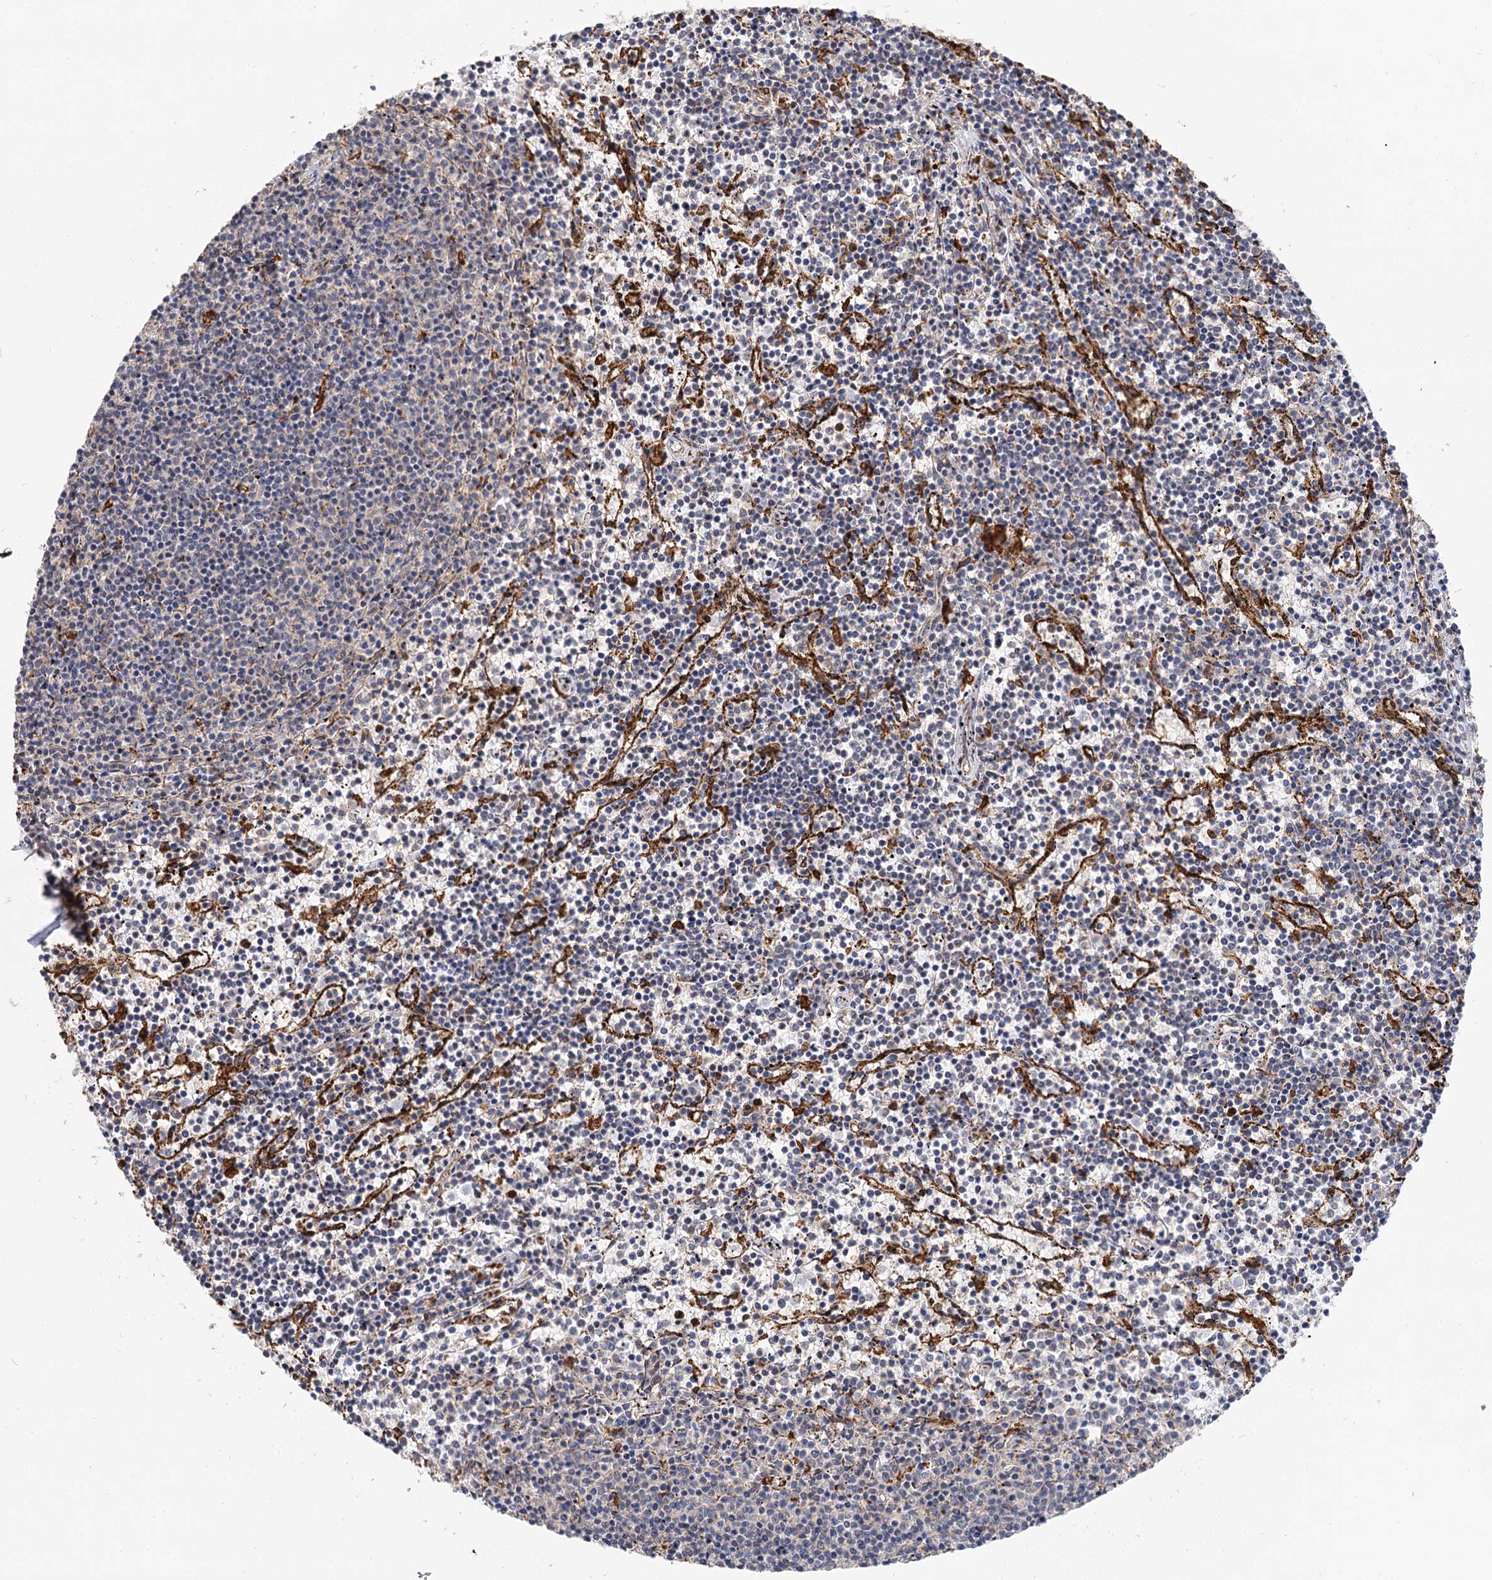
{"staining": {"intensity": "negative", "quantity": "none", "location": "none"}, "tissue": "lymphoma", "cell_type": "Tumor cells", "image_type": "cancer", "snomed": [{"axis": "morphology", "description": "Malignant lymphoma, non-Hodgkin's type, Low grade"}, {"axis": "topography", "description": "Spleen"}], "caption": "The IHC histopathology image has no significant expression in tumor cells of lymphoma tissue.", "gene": "PPIP5K2", "patient": {"sex": "female", "age": 50}}